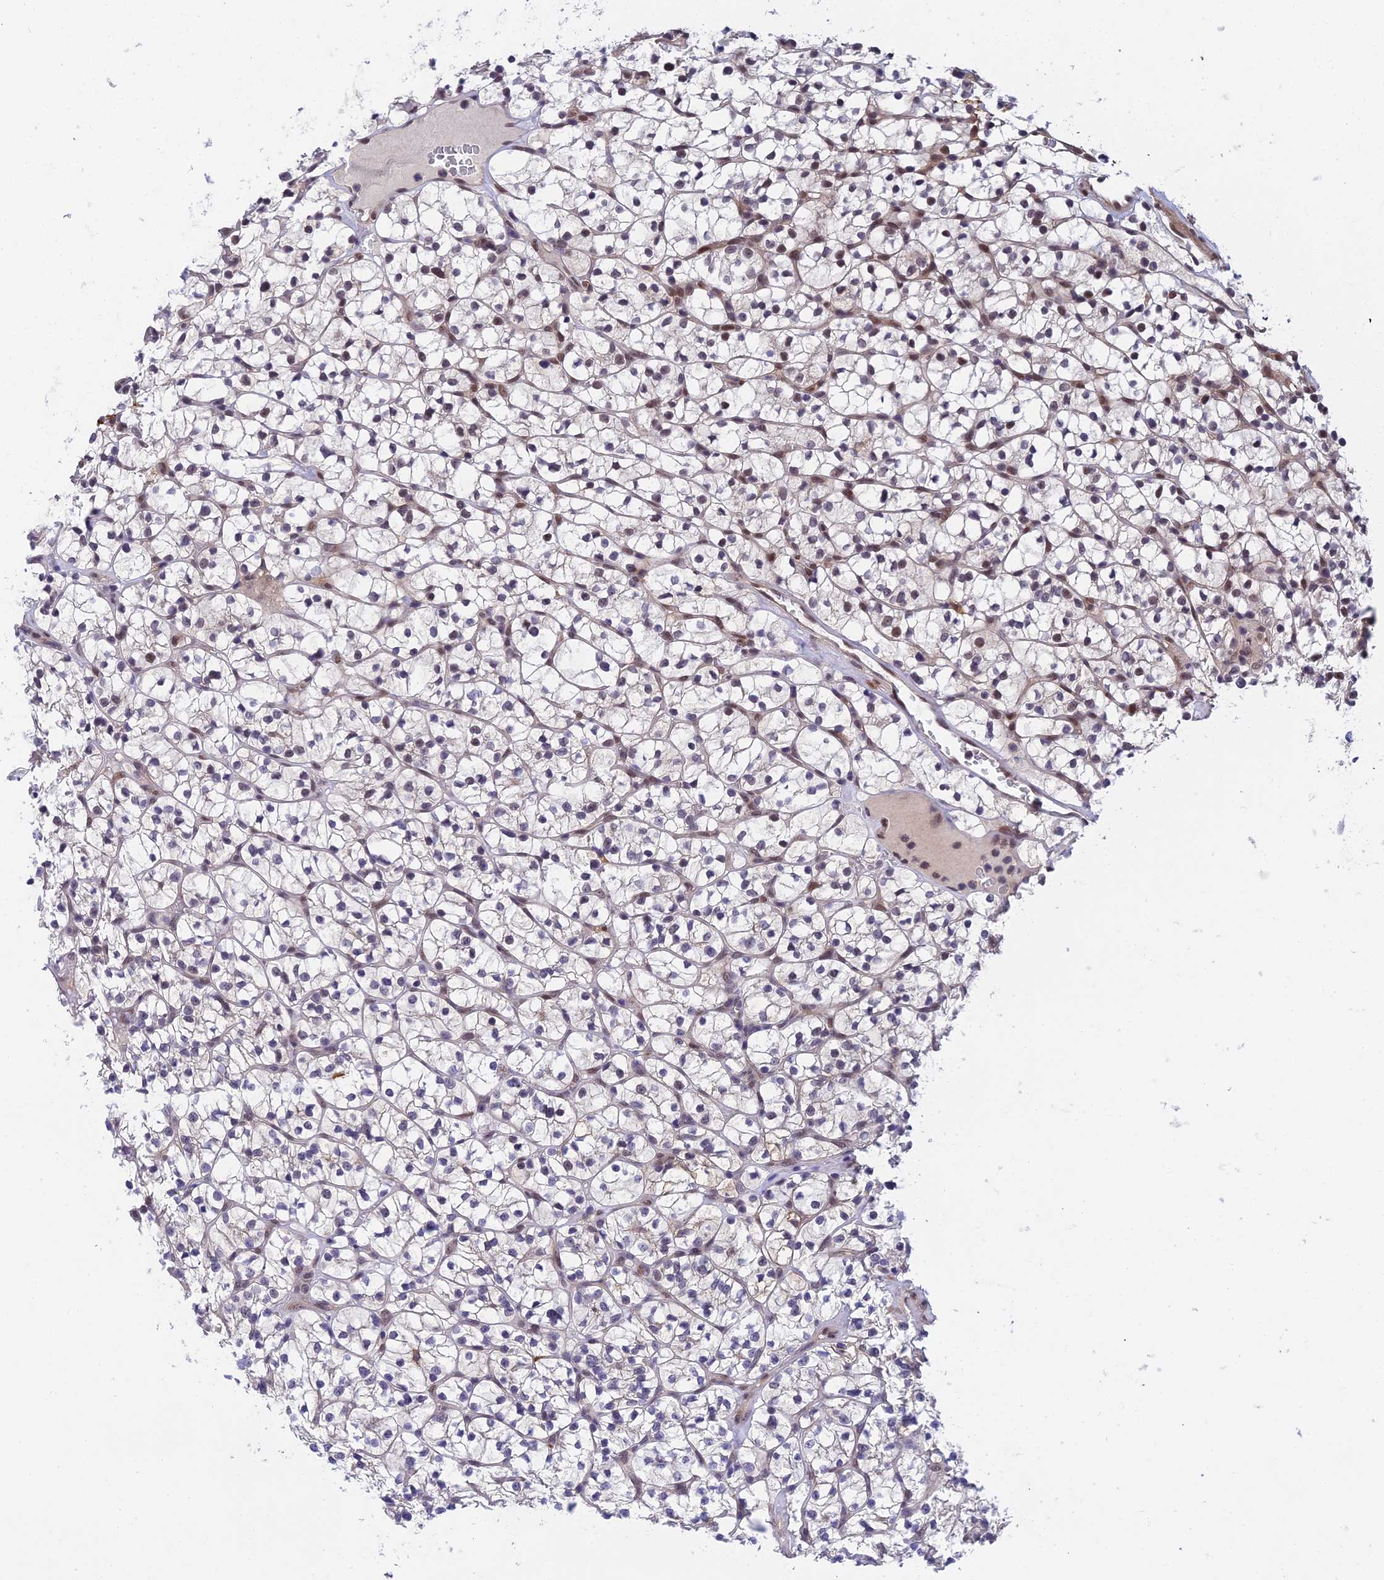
{"staining": {"intensity": "negative", "quantity": "none", "location": "none"}, "tissue": "renal cancer", "cell_type": "Tumor cells", "image_type": "cancer", "snomed": [{"axis": "morphology", "description": "Adenocarcinoma, NOS"}, {"axis": "topography", "description": "Kidney"}], "caption": "High power microscopy micrograph of an immunohistochemistry (IHC) histopathology image of adenocarcinoma (renal), revealing no significant positivity in tumor cells.", "gene": "NSMCE1", "patient": {"sex": "female", "age": 64}}